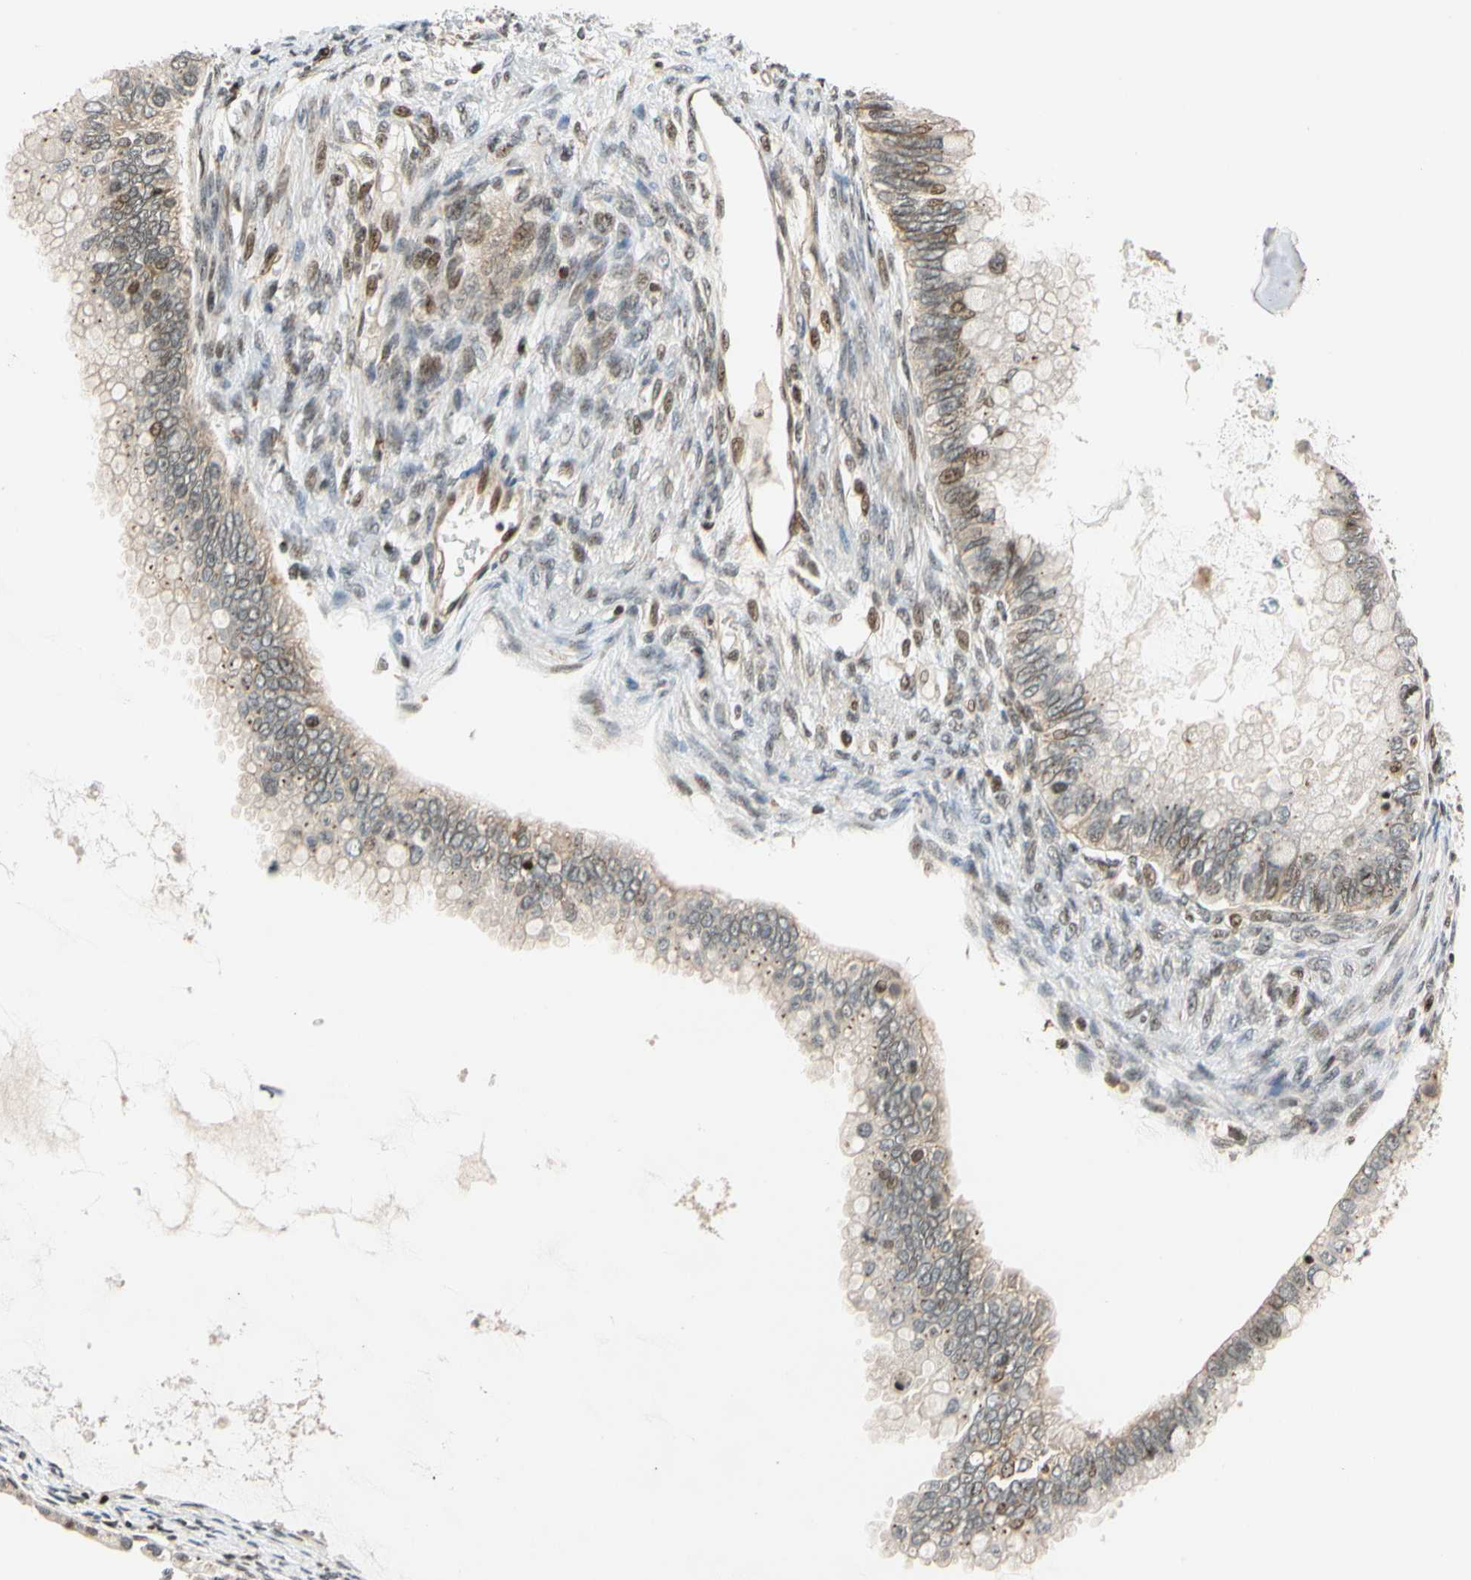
{"staining": {"intensity": "weak", "quantity": "25%-75%", "location": "cytoplasmic/membranous,nuclear"}, "tissue": "ovarian cancer", "cell_type": "Tumor cells", "image_type": "cancer", "snomed": [{"axis": "morphology", "description": "Cystadenocarcinoma, mucinous, NOS"}, {"axis": "topography", "description": "Ovary"}], "caption": "Protein staining by immunohistochemistry exhibits weak cytoplasmic/membranous and nuclear staining in about 25%-75% of tumor cells in mucinous cystadenocarcinoma (ovarian).", "gene": "CDK7", "patient": {"sex": "female", "age": 80}}